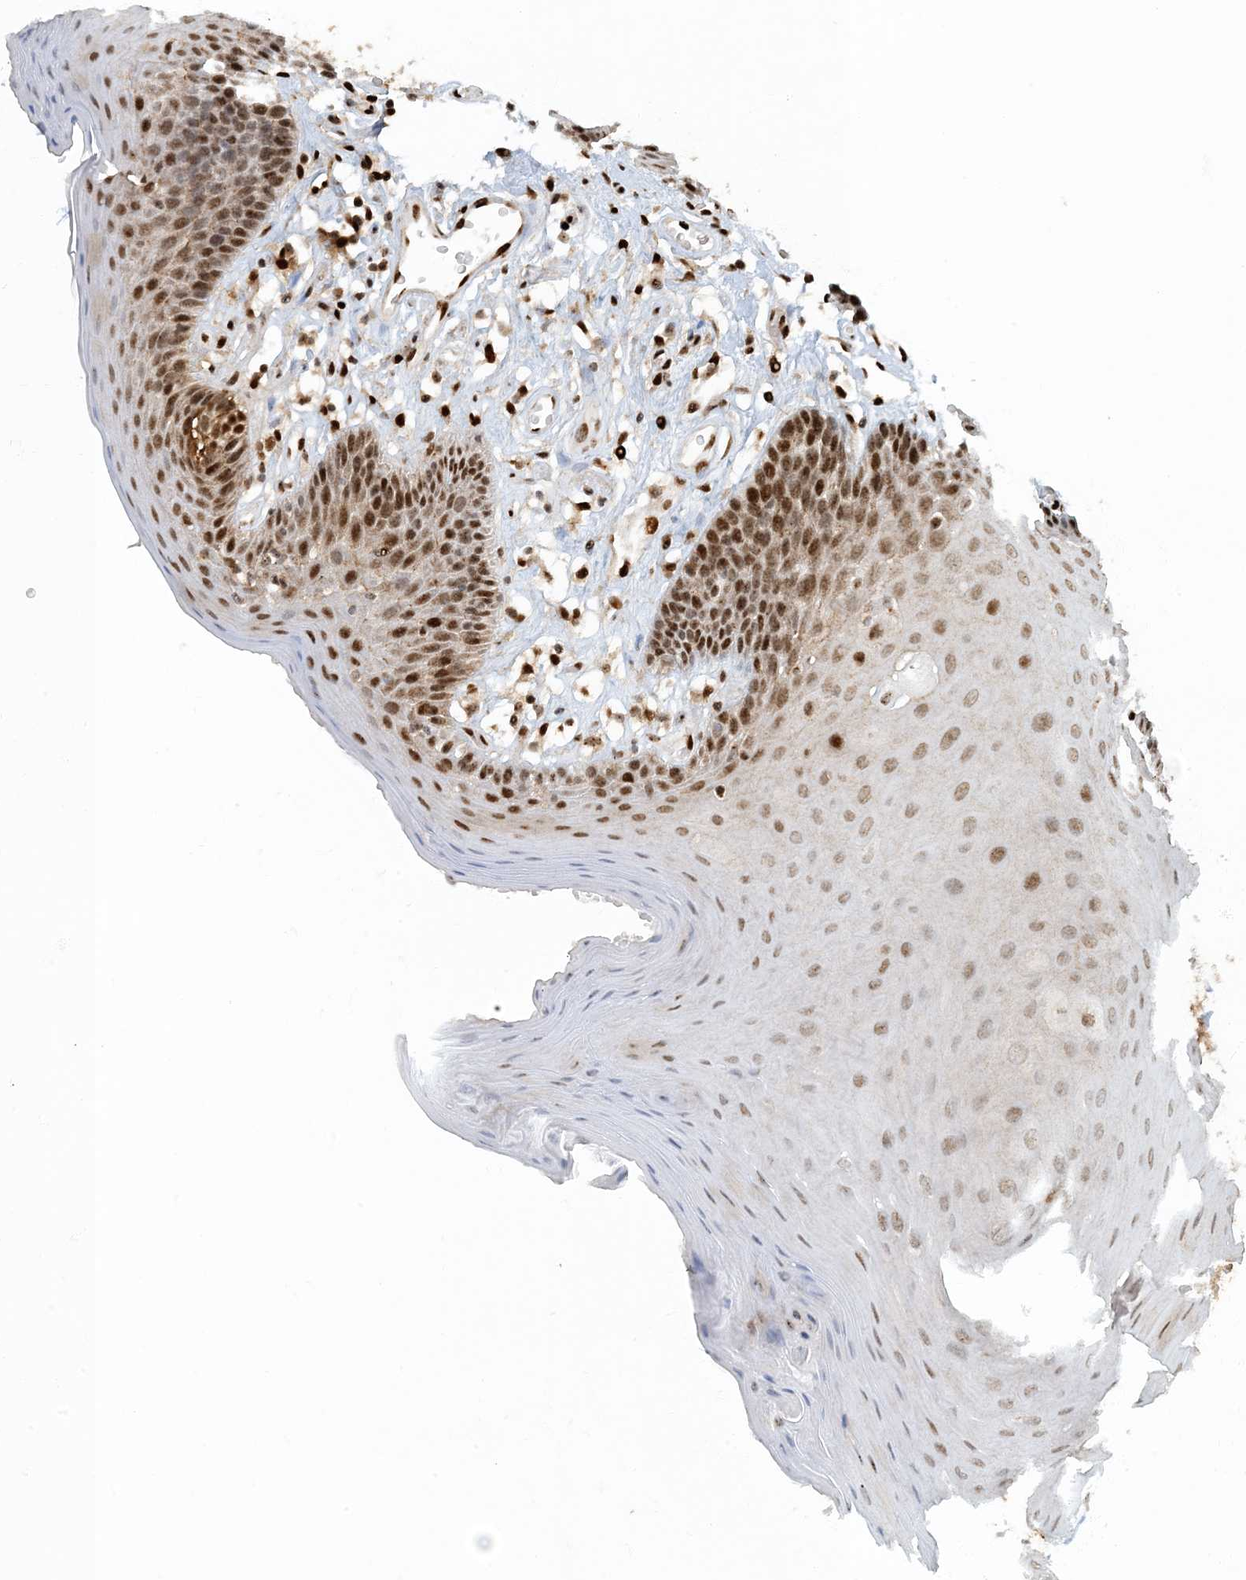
{"staining": {"intensity": "strong", "quantity": ">75%", "location": "nuclear"}, "tissue": "oral mucosa", "cell_type": "Squamous epithelial cells", "image_type": "normal", "snomed": [{"axis": "morphology", "description": "Normal tissue, NOS"}, {"axis": "morphology", "description": "Squamous cell carcinoma, NOS"}, {"axis": "topography", "description": "Skeletal muscle"}, {"axis": "topography", "description": "Oral tissue"}, {"axis": "topography", "description": "Salivary gland"}, {"axis": "topography", "description": "Head-Neck"}], "caption": "Oral mucosa stained with a brown dye displays strong nuclear positive staining in approximately >75% of squamous epithelial cells.", "gene": "MBD1", "patient": {"sex": "male", "age": 54}}